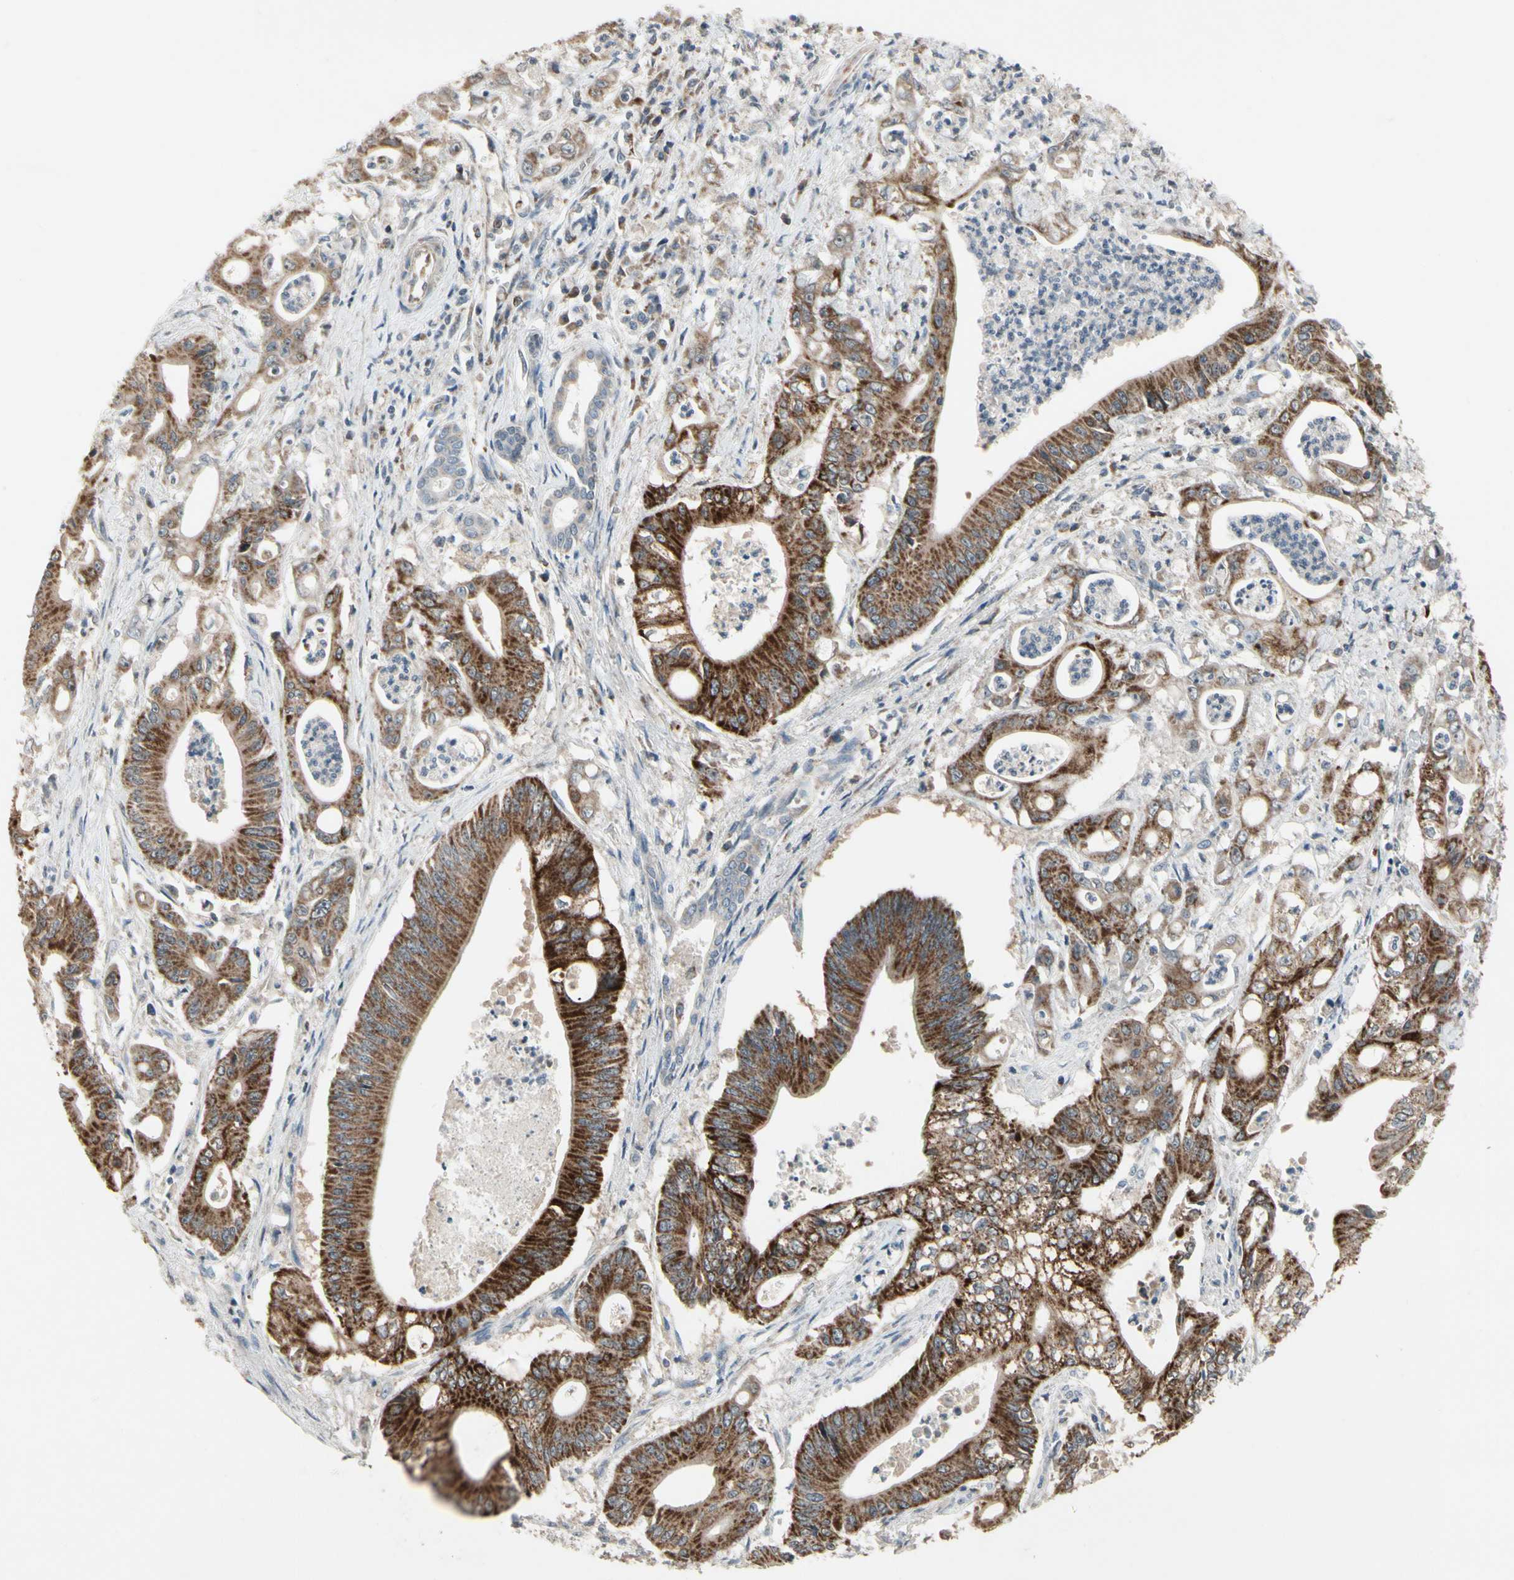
{"staining": {"intensity": "moderate", "quantity": ">75%", "location": "cytoplasmic/membranous"}, "tissue": "pancreatic cancer", "cell_type": "Tumor cells", "image_type": "cancer", "snomed": [{"axis": "morphology", "description": "Normal tissue, NOS"}, {"axis": "topography", "description": "Lymph node"}], "caption": "Immunohistochemical staining of pancreatic cancer reveals moderate cytoplasmic/membranous protein expression in about >75% of tumor cells. The staining was performed using DAB (3,3'-diaminobenzidine) to visualize the protein expression in brown, while the nuclei were stained in blue with hematoxylin (Magnification: 20x).", "gene": "CPT1A", "patient": {"sex": "male", "age": 62}}